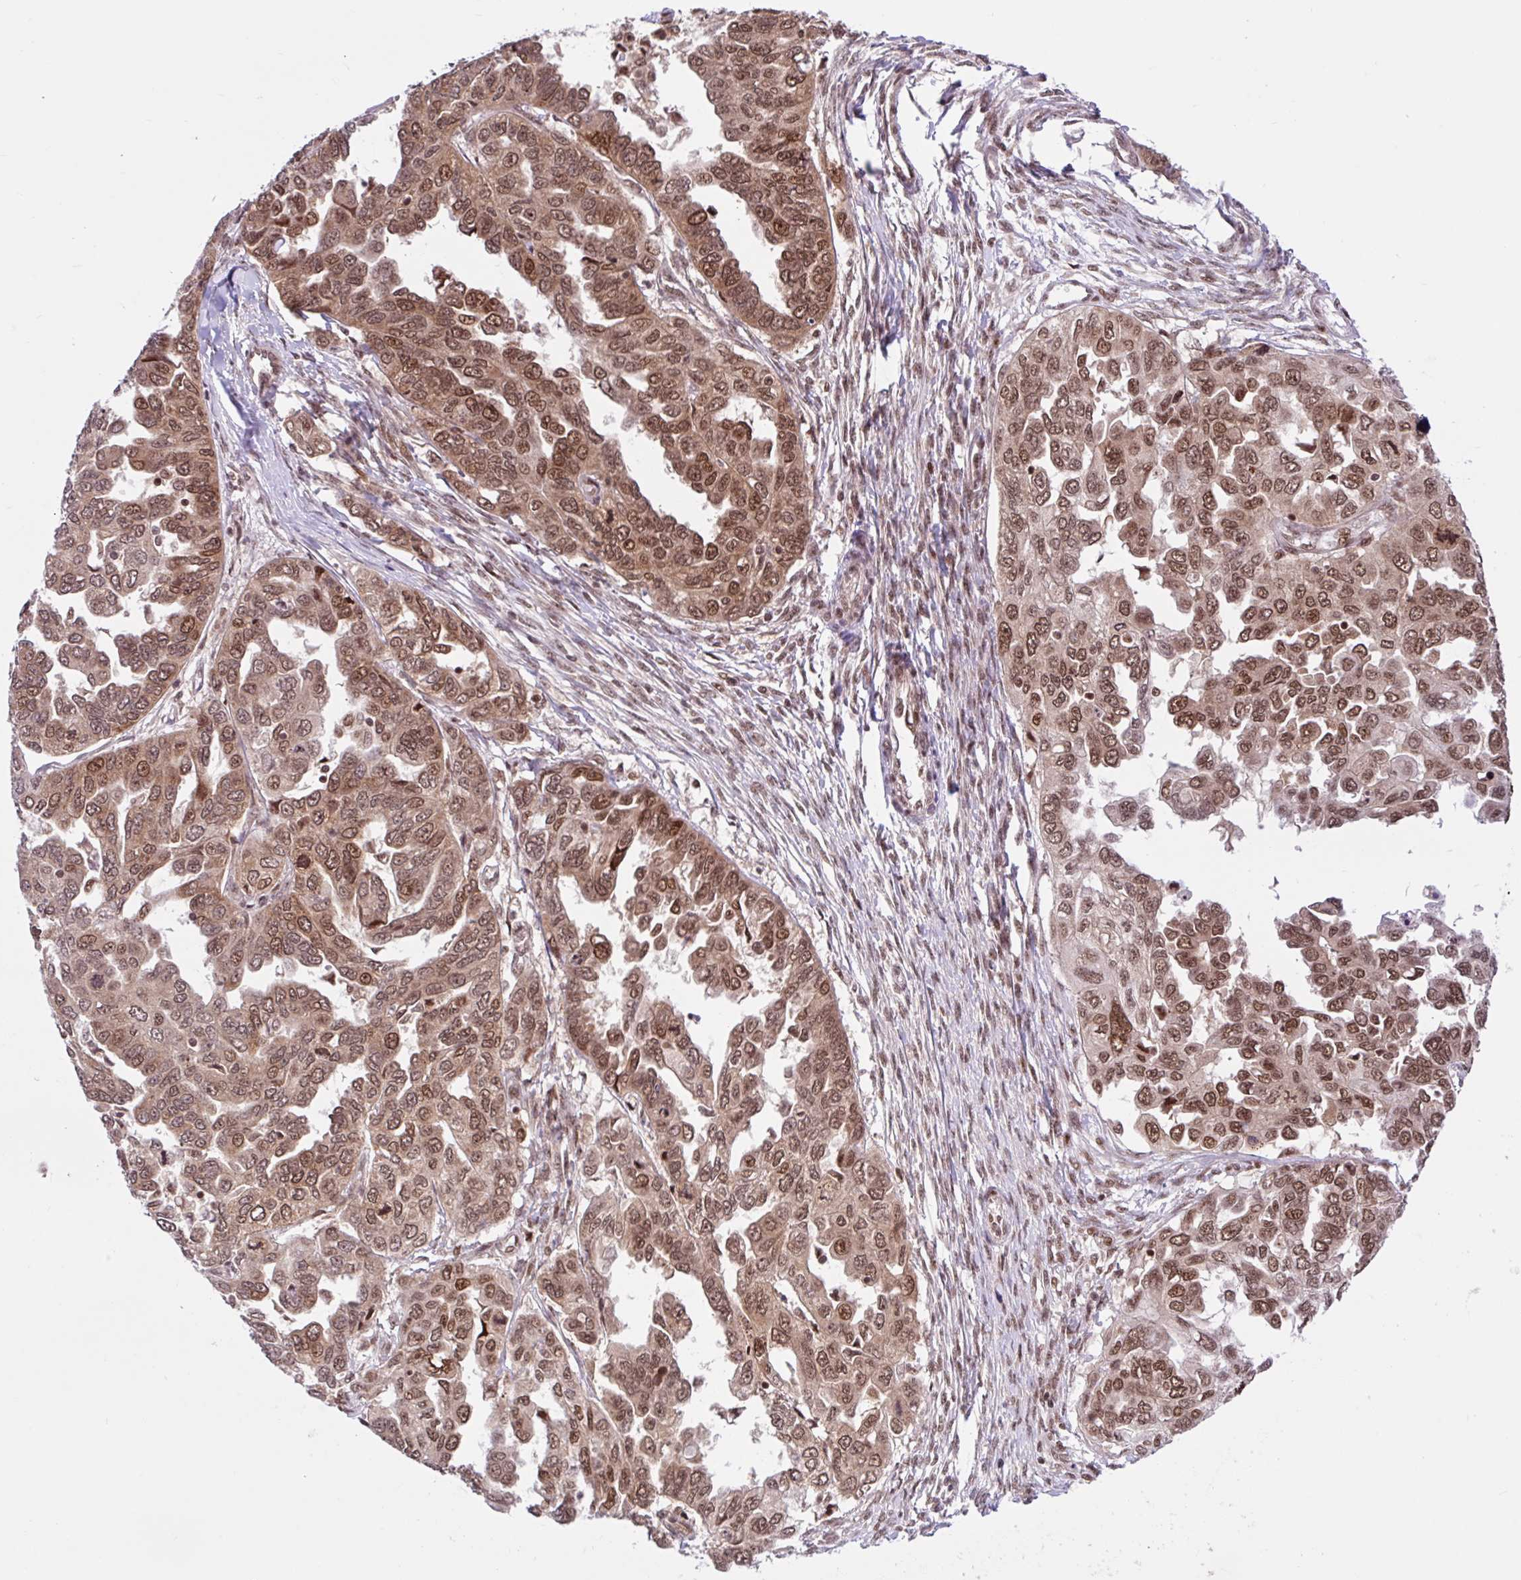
{"staining": {"intensity": "moderate", "quantity": ">75%", "location": "cytoplasmic/membranous,nuclear"}, "tissue": "ovarian cancer", "cell_type": "Tumor cells", "image_type": "cancer", "snomed": [{"axis": "morphology", "description": "Cystadenocarcinoma, serous, NOS"}, {"axis": "topography", "description": "Ovary"}], "caption": "DAB (3,3'-diaminobenzidine) immunohistochemical staining of human serous cystadenocarcinoma (ovarian) demonstrates moderate cytoplasmic/membranous and nuclear protein expression in about >75% of tumor cells.", "gene": "CCDC12", "patient": {"sex": "female", "age": 53}}